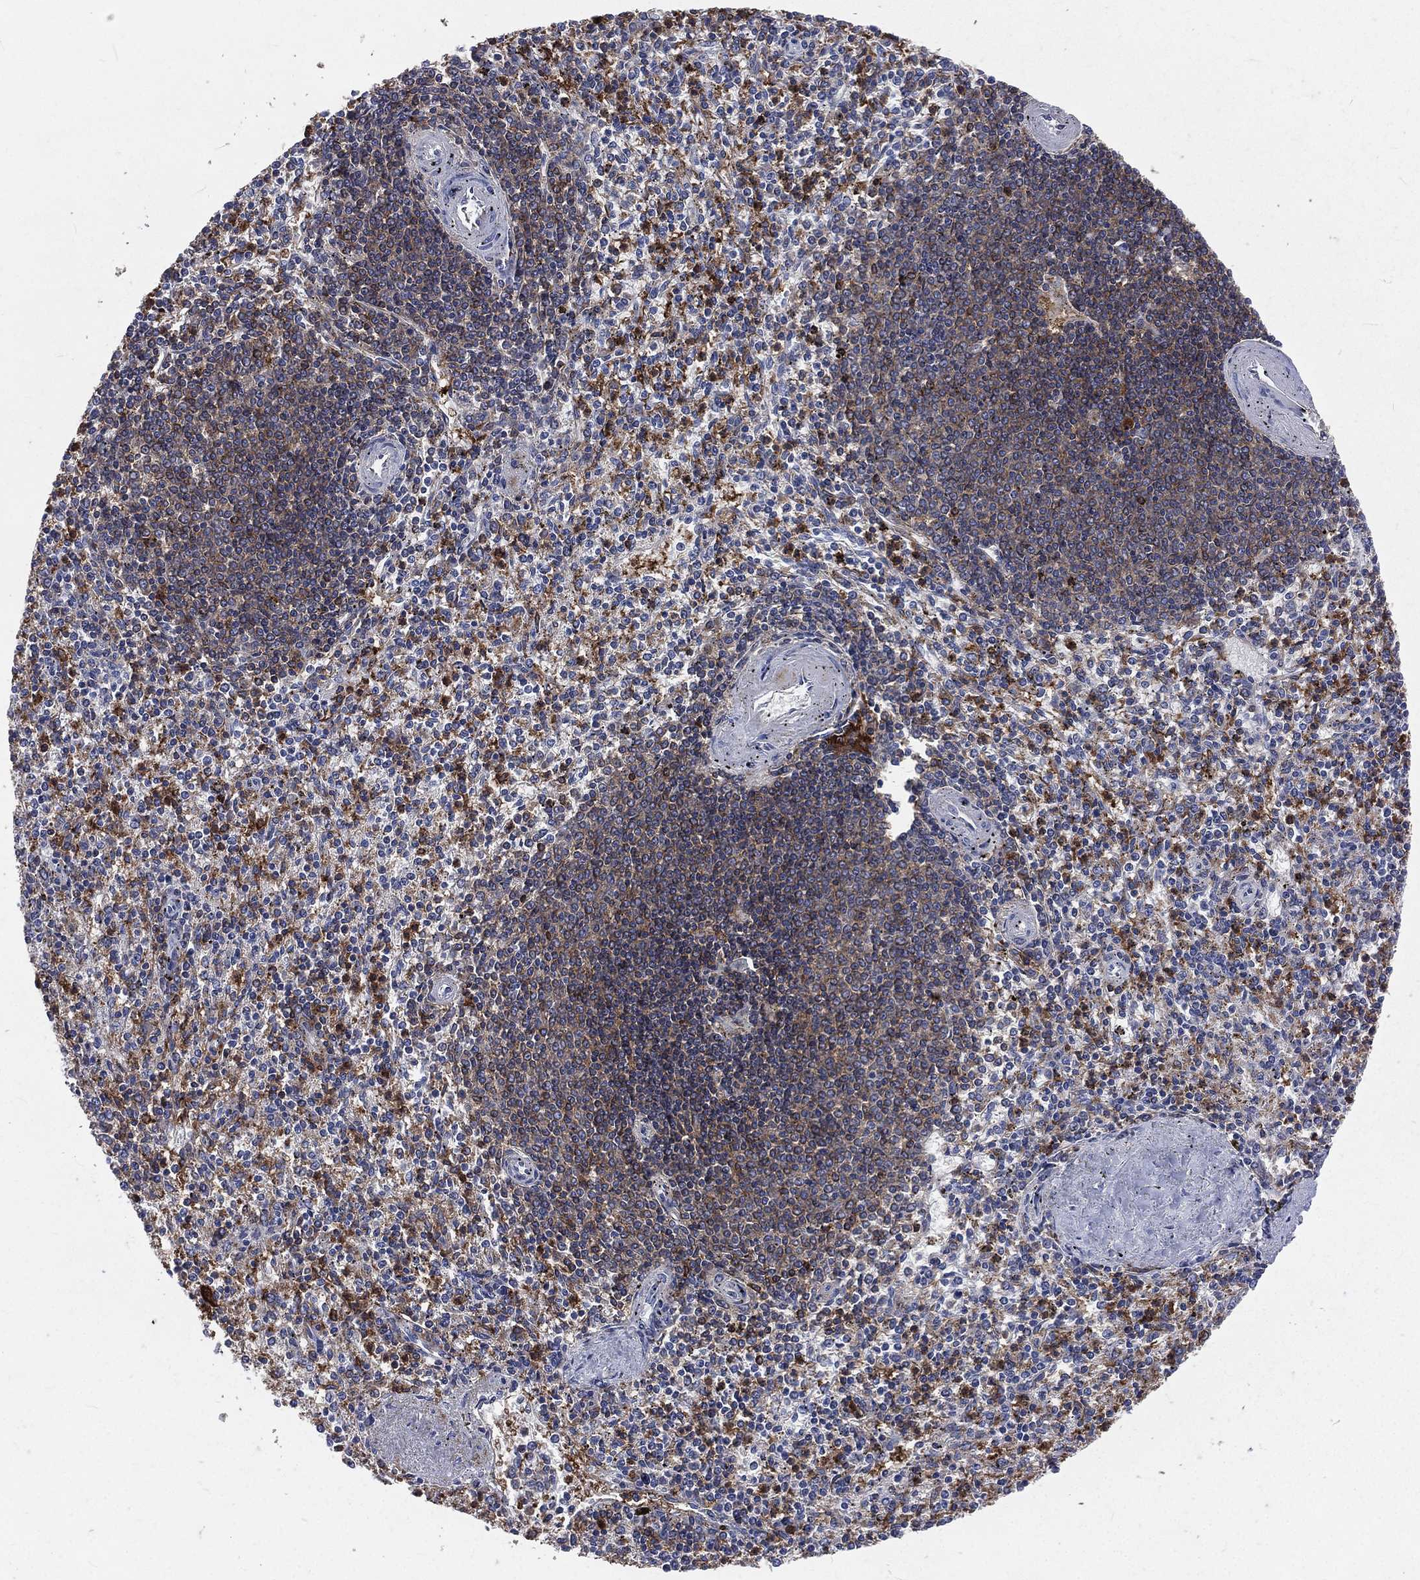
{"staining": {"intensity": "moderate", "quantity": "<25%", "location": "cytoplasmic/membranous"}, "tissue": "spleen", "cell_type": "Cells in red pulp", "image_type": "normal", "snomed": [{"axis": "morphology", "description": "Normal tissue, NOS"}, {"axis": "topography", "description": "Spleen"}], "caption": "Protein analysis of unremarkable spleen reveals moderate cytoplasmic/membranous staining in about <25% of cells in red pulp. The protein of interest is shown in brown color, while the nuclei are stained blue.", "gene": "BASP1", "patient": {"sex": "female", "age": 37}}